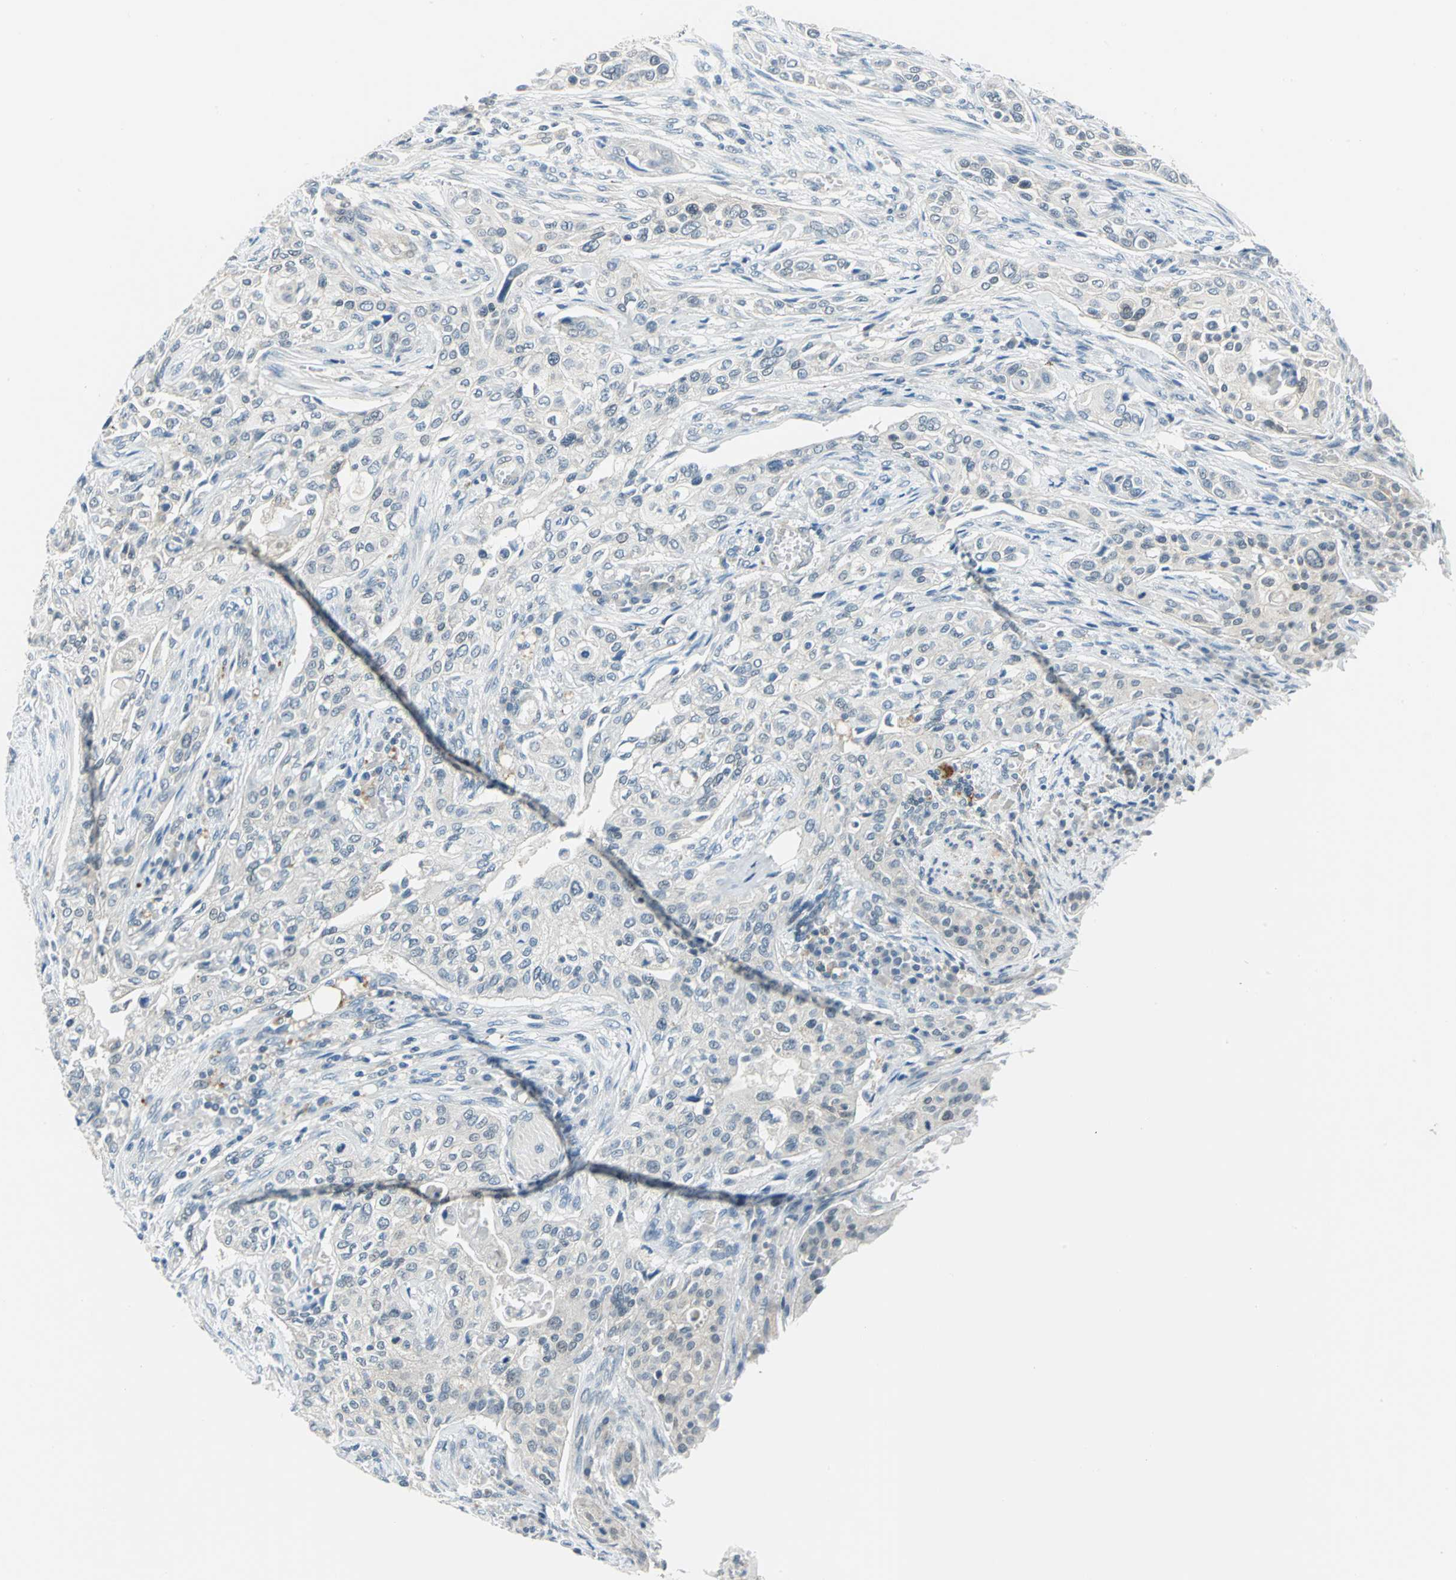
{"staining": {"intensity": "negative", "quantity": "none", "location": "none"}, "tissue": "urothelial cancer", "cell_type": "Tumor cells", "image_type": "cancer", "snomed": [{"axis": "morphology", "description": "Urothelial carcinoma, High grade"}, {"axis": "topography", "description": "Urinary bladder"}], "caption": "A high-resolution micrograph shows immunohistochemistry (IHC) staining of urothelial cancer, which demonstrates no significant positivity in tumor cells.", "gene": "PIN1", "patient": {"sex": "male", "age": 74}}